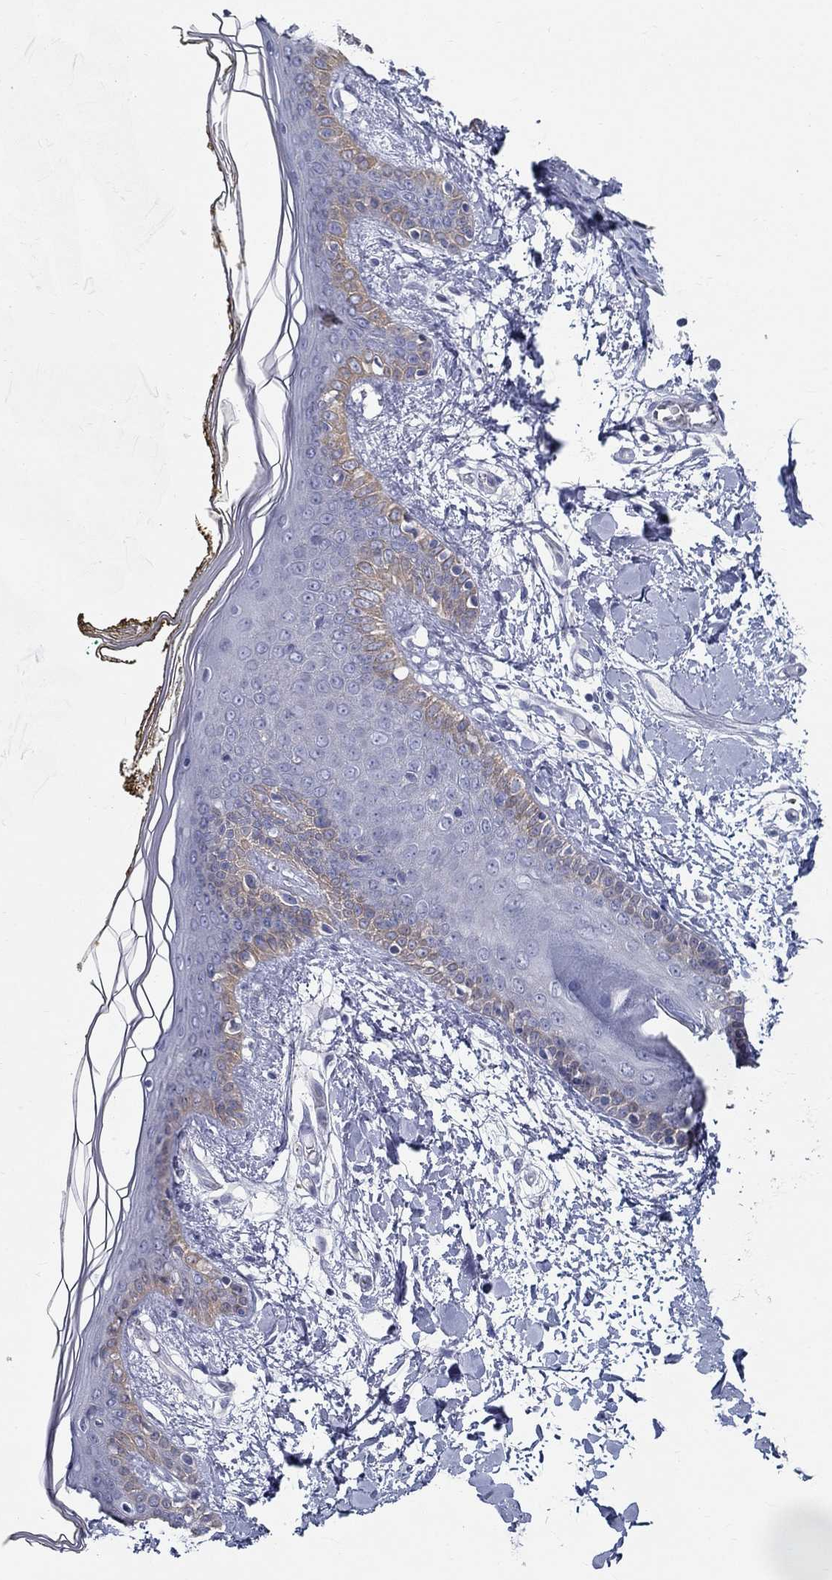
{"staining": {"intensity": "negative", "quantity": "none", "location": "none"}, "tissue": "skin", "cell_type": "Fibroblasts", "image_type": "normal", "snomed": [{"axis": "morphology", "description": "Normal tissue, NOS"}, {"axis": "topography", "description": "Skin"}], "caption": "Immunohistochemistry micrograph of normal skin stained for a protein (brown), which displays no staining in fibroblasts. The staining is performed using DAB brown chromogen with nuclei counter-stained in using hematoxylin.", "gene": "ENSG00000290147", "patient": {"sex": "female", "age": 34}}